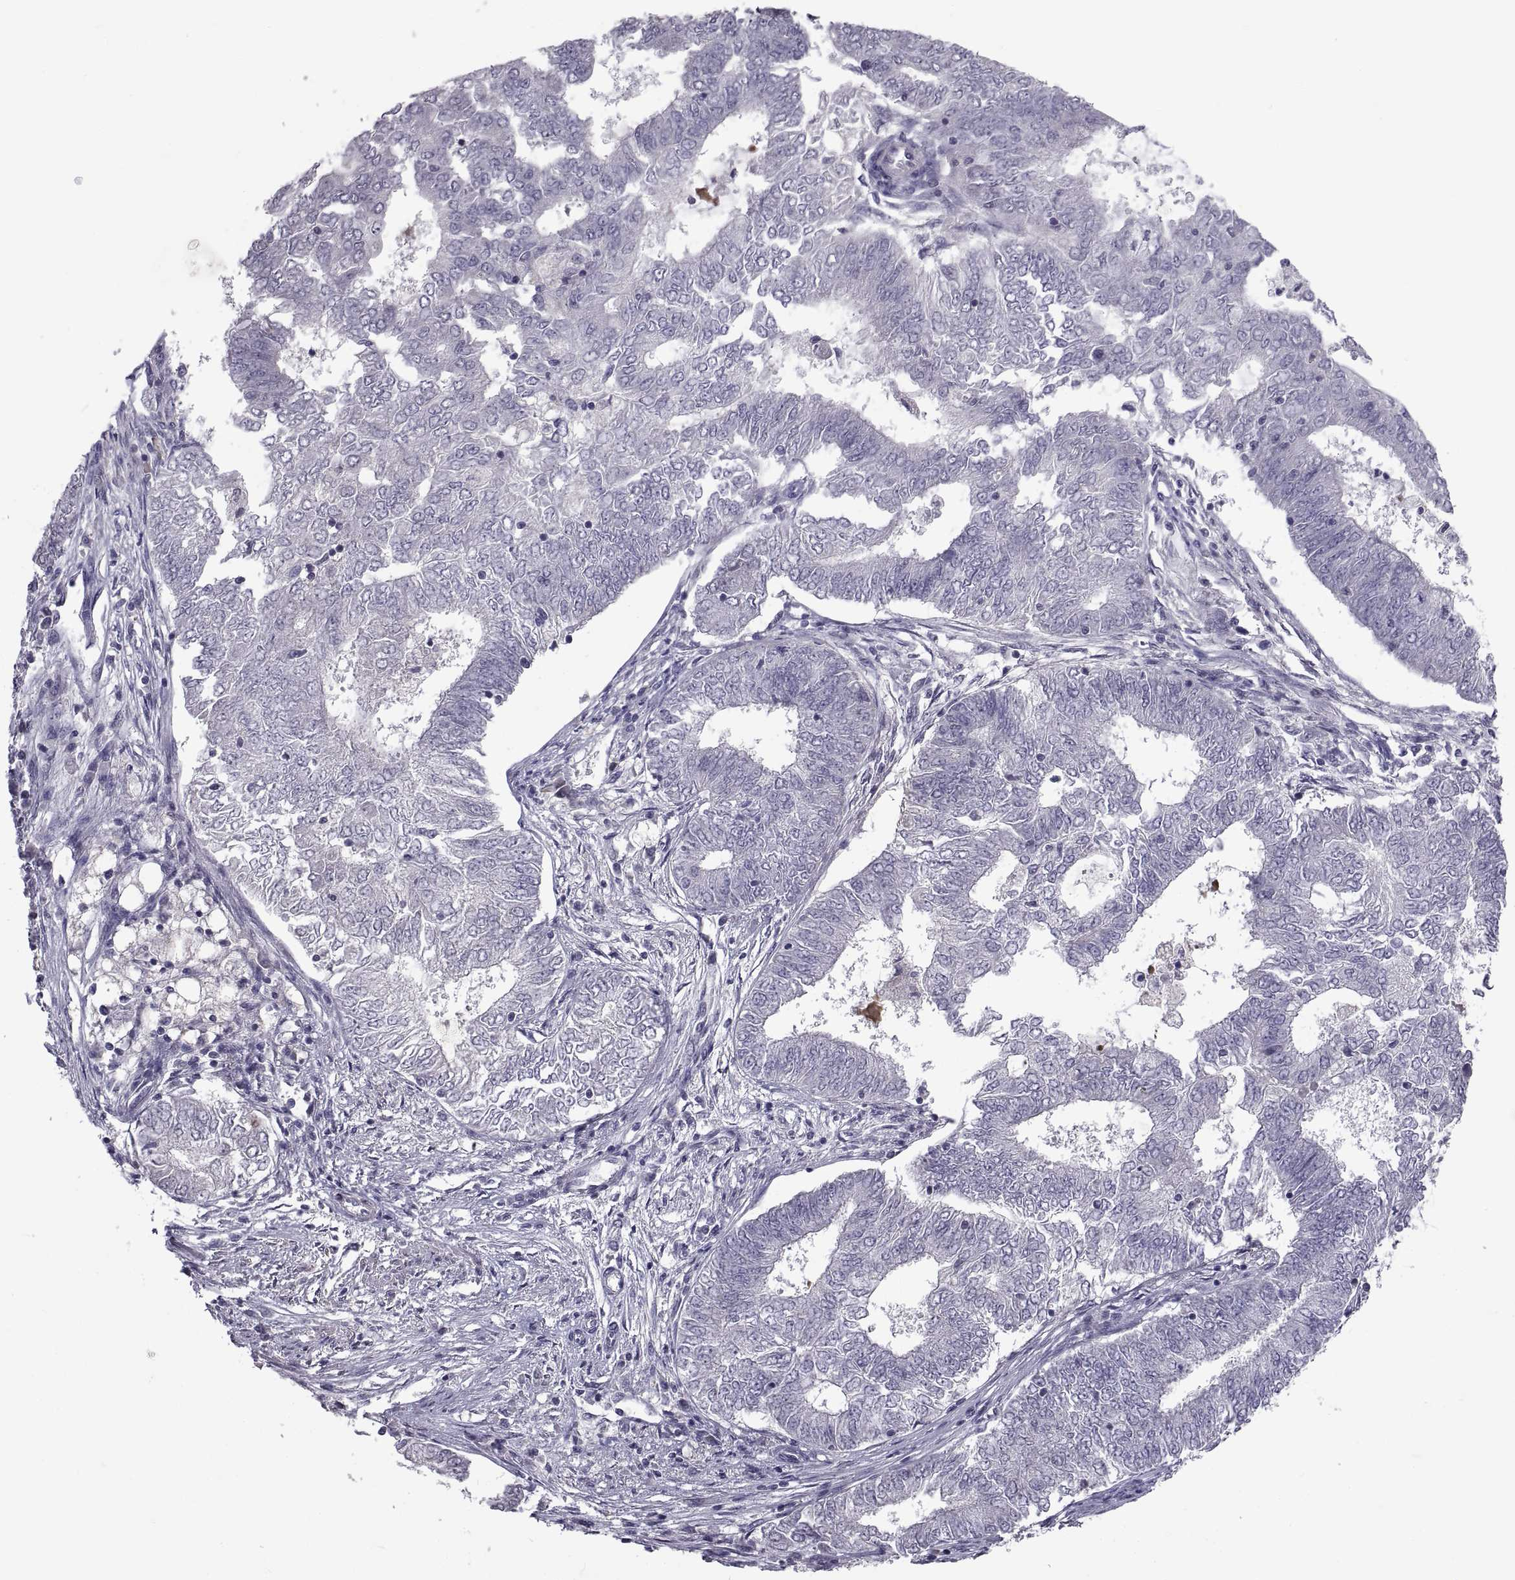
{"staining": {"intensity": "negative", "quantity": "none", "location": "none"}, "tissue": "endometrial cancer", "cell_type": "Tumor cells", "image_type": "cancer", "snomed": [{"axis": "morphology", "description": "Adenocarcinoma, NOS"}, {"axis": "topography", "description": "Endometrium"}], "caption": "Tumor cells are negative for protein expression in human endometrial cancer (adenocarcinoma).", "gene": "NPTX2", "patient": {"sex": "female", "age": 62}}